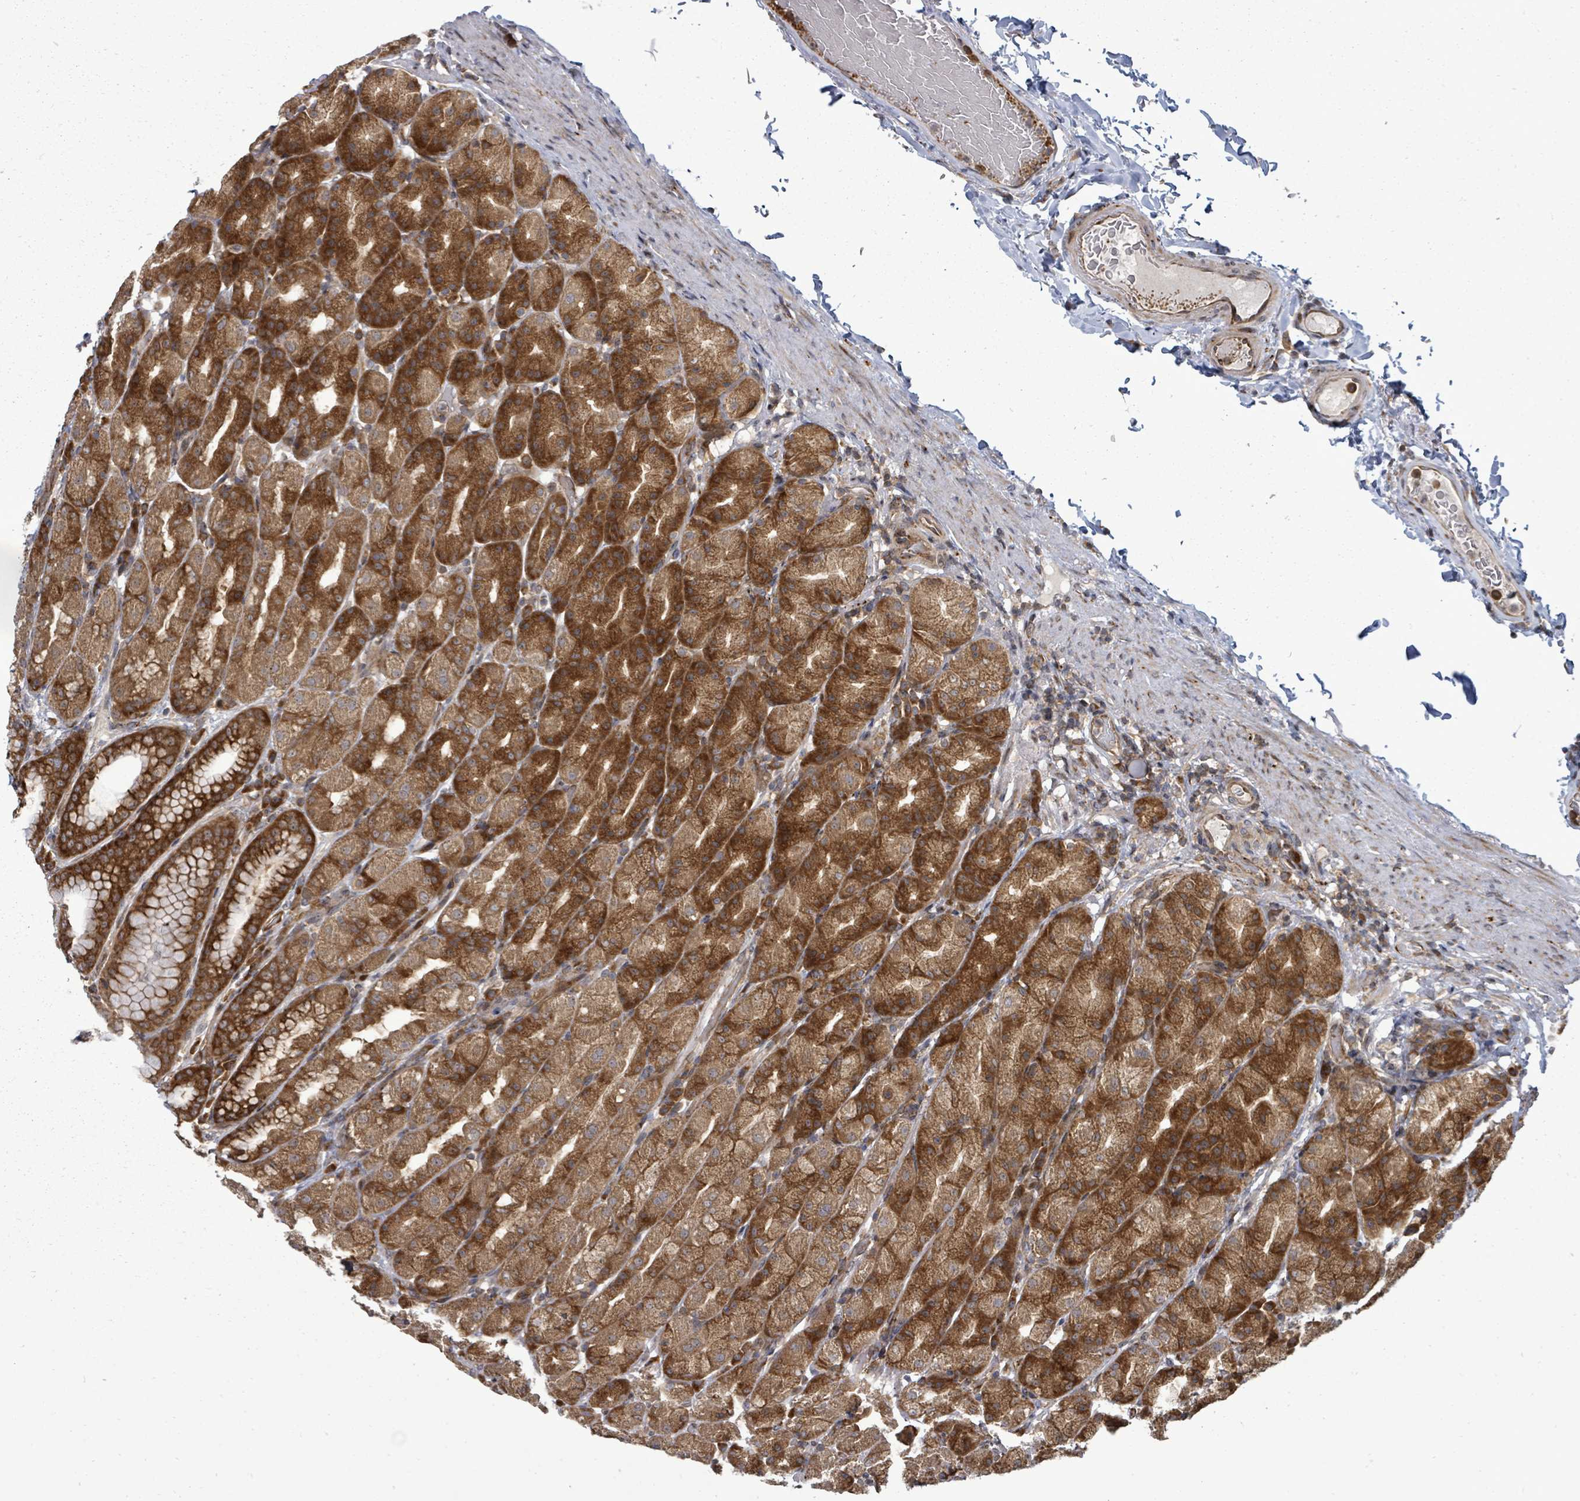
{"staining": {"intensity": "strong", "quantity": ">75%", "location": "cytoplasmic/membranous"}, "tissue": "stomach", "cell_type": "Glandular cells", "image_type": "normal", "snomed": [{"axis": "morphology", "description": "Normal tissue, NOS"}, {"axis": "topography", "description": "Stomach, upper"}, {"axis": "topography", "description": "Stomach"}], "caption": "A histopathology image of human stomach stained for a protein demonstrates strong cytoplasmic/membranous brown staining in glandular cells. (IHC, brightfield microscopy, high magnification).", "gene": "EIF3CL", "patient": {"sex": "male", "age": 68}}